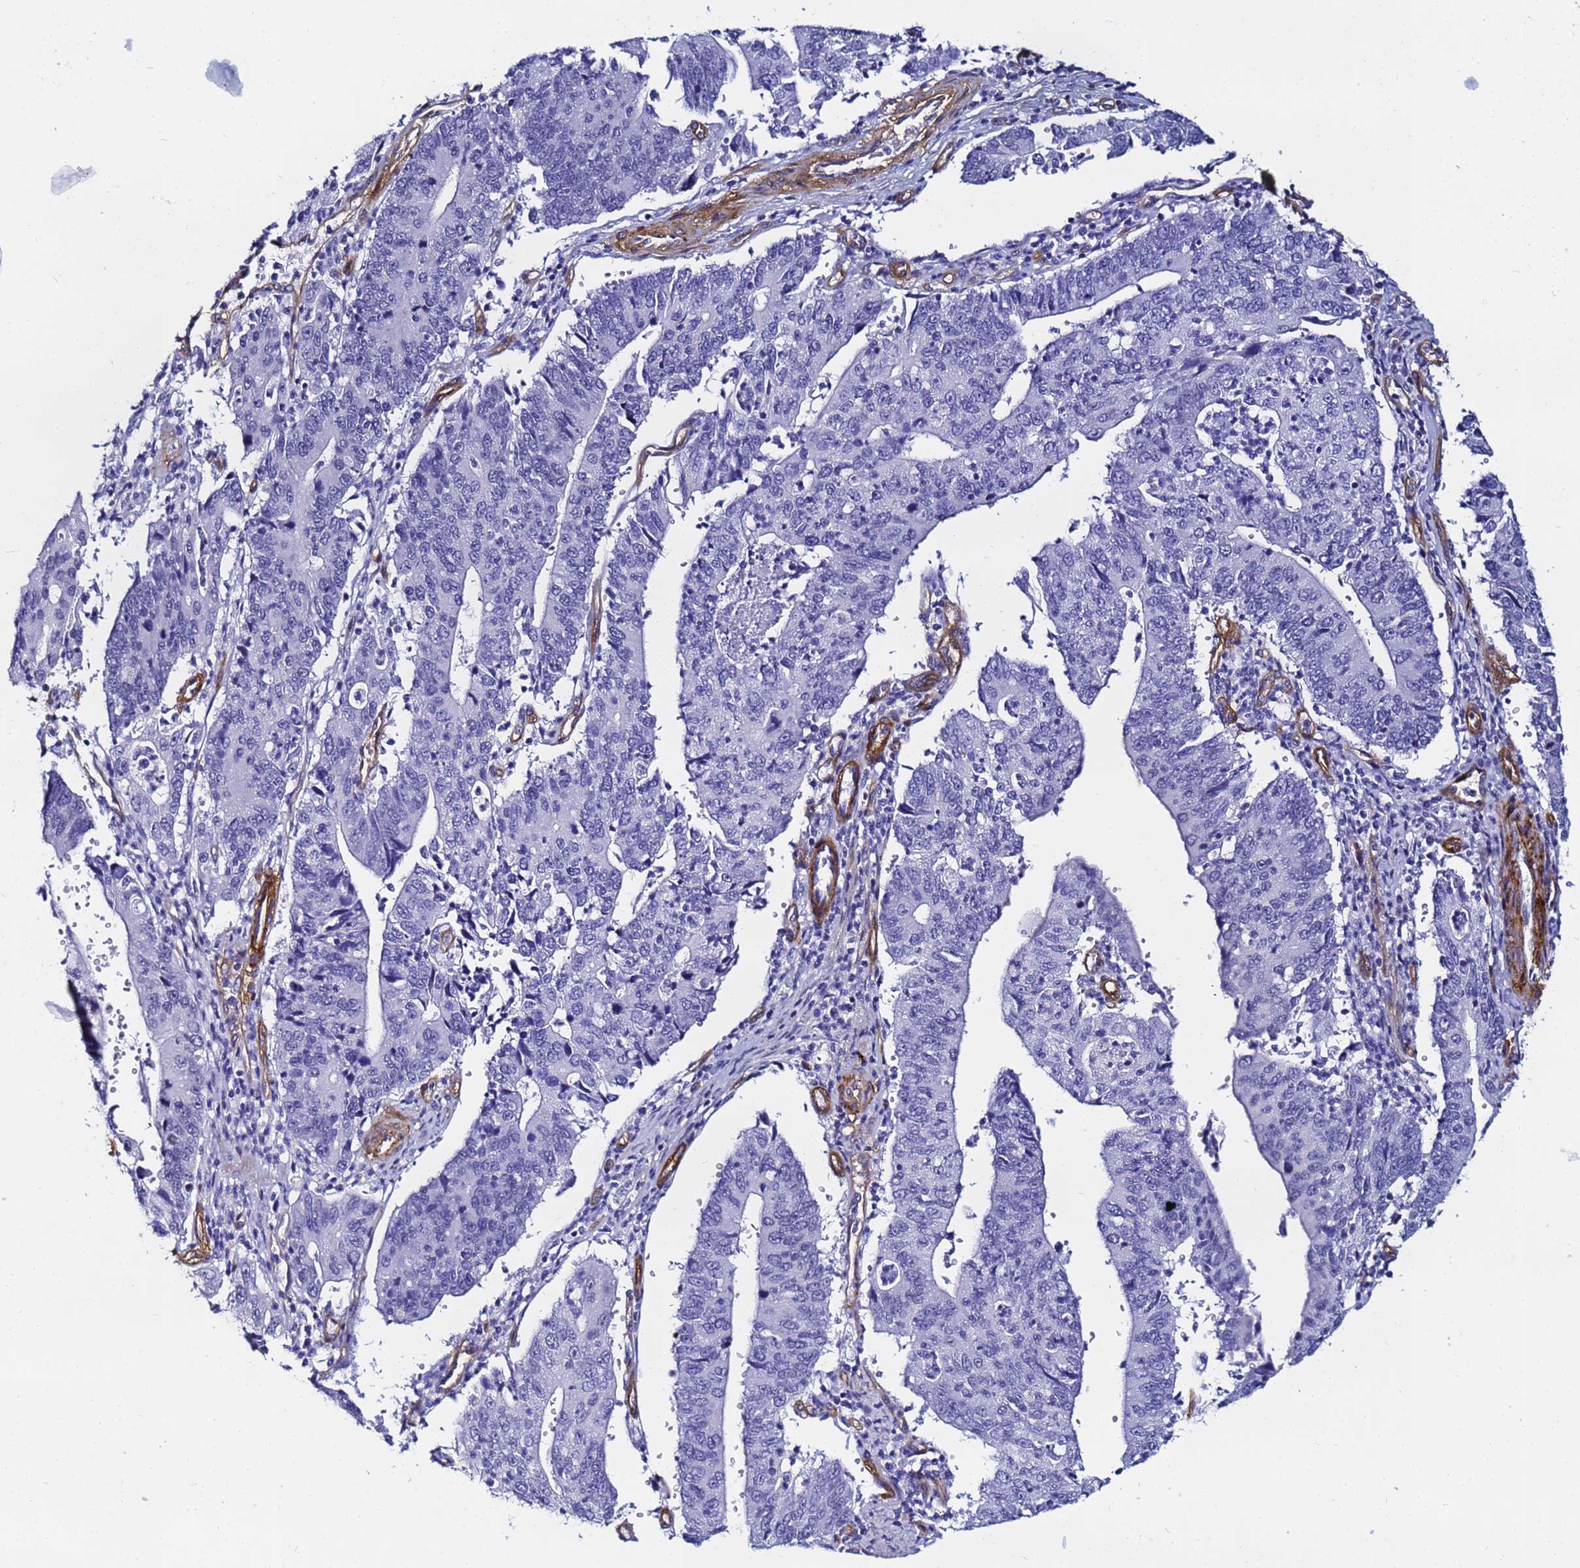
{"staining": {"intensity": "negative", "quantity": "none", "location": "none"}, "tissue": "stomach cancer", "cell_type": "Tumor cells", "image_type": "cancer", "snomed": [{"axis": "morphology", "description": "Adenocarcinoma, NOS"}, {"axis": "topography", "description": "Stomach"}], "caption": "Immunohistochemical staining of human stomach cancer (adenocarcinoma) reveals no significant expression in tumor cells.", "gene": "DEFB104A", "patient": {"sex": "male", "age": 59}}